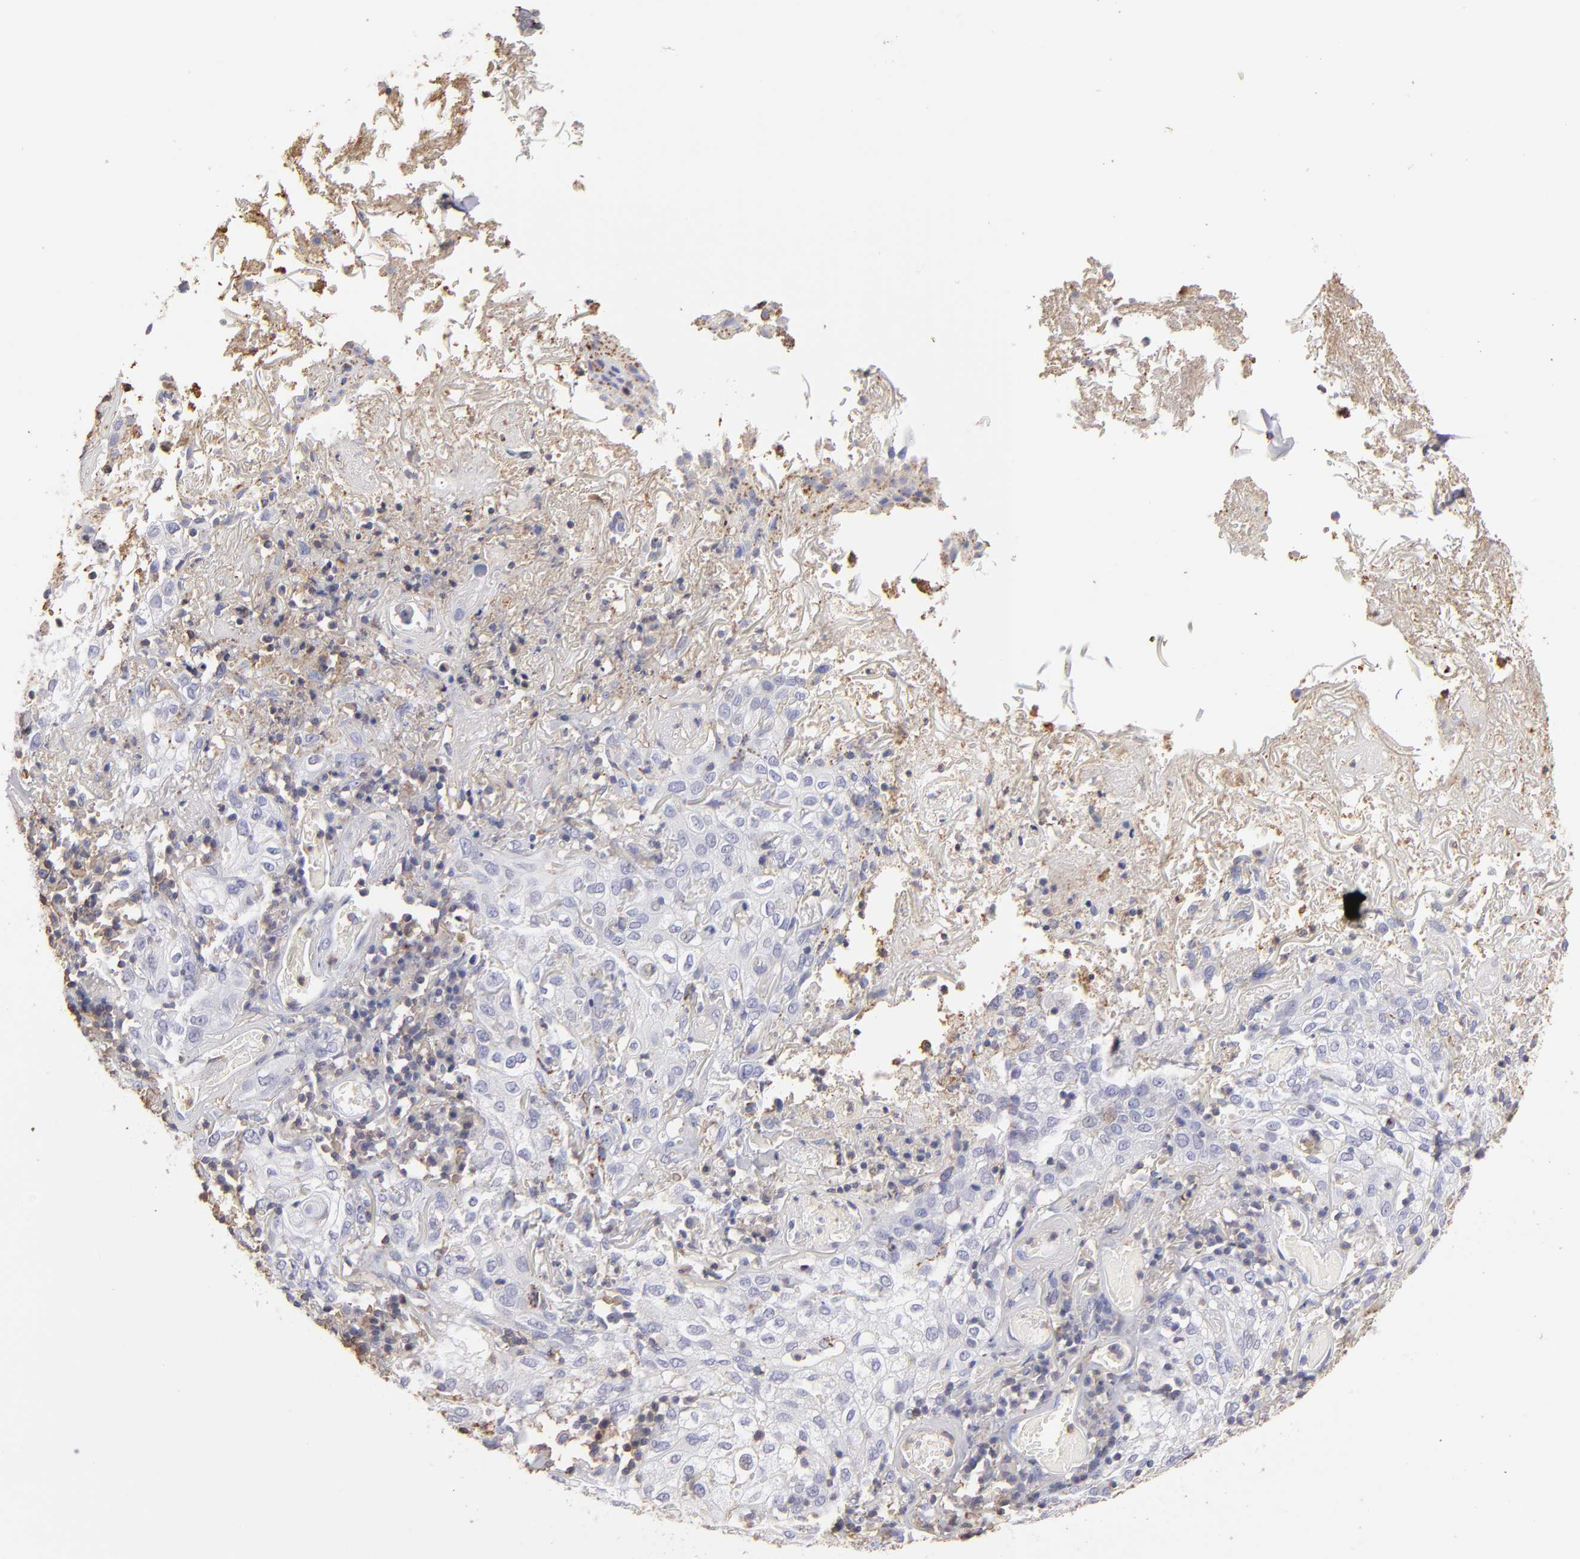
{"staining": {"intensity": "negative", "quantity": "none", "location": "none"}, "tissue": "skin cancer", "cell_type": "Tumor cells", "image_type": "cancer", "snomed": [{"axis": "morphology", "description": "Squamous cell carcinoma, NOS"}, {"axis": "topography", "description": "Skin"}], "caption": "This is an immunohistochemistry micrograph of human squamous cell carcinoma (skin). There is no positivity in tumor cells.", "gene": "ABCB1", "patient": {"sex": "male", "age": 65}}